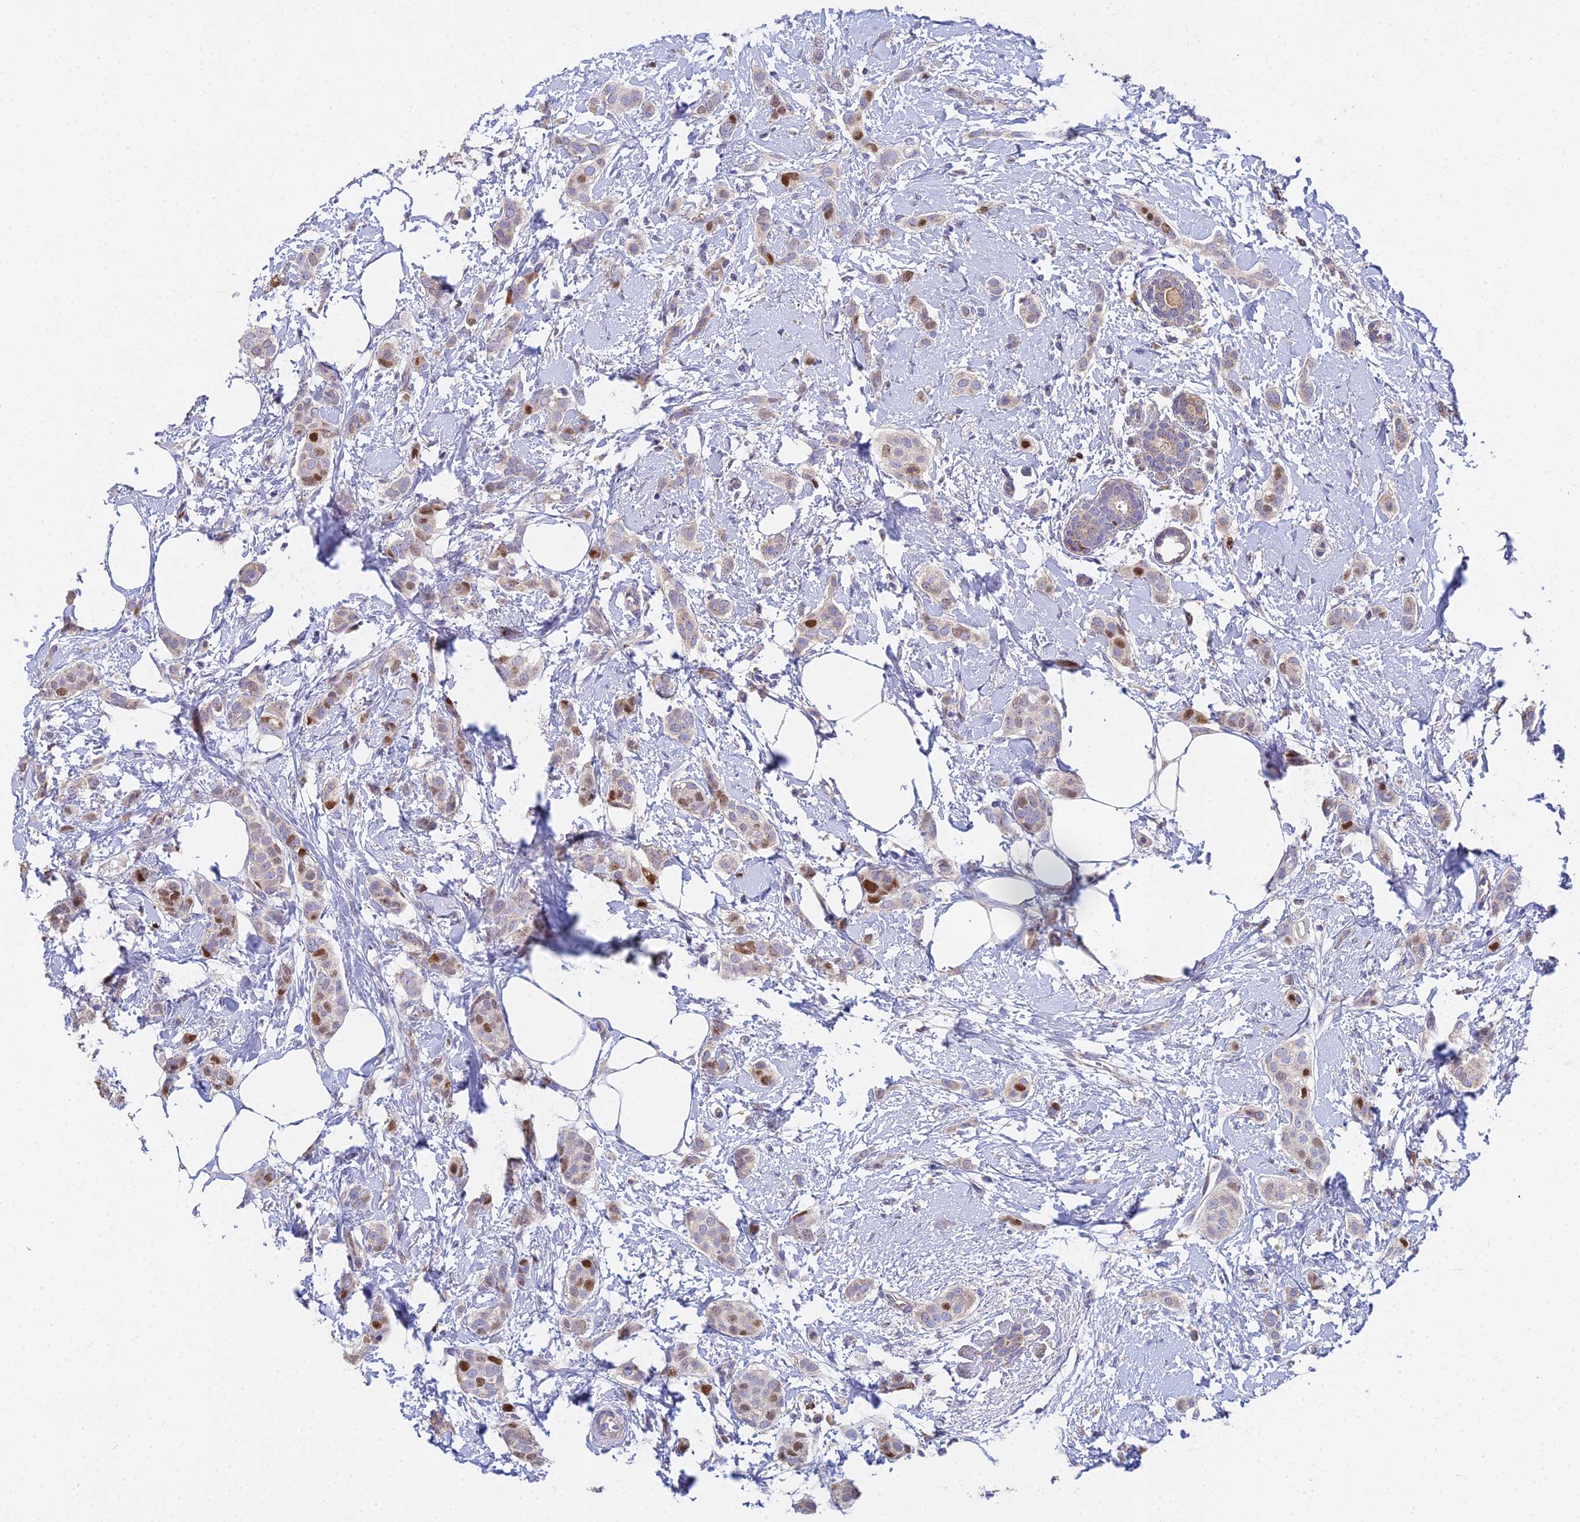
{"staining": {"intensity": "strong", "quantity": "<25%", "location": "nuclear"}, "tissue": "breast cancer", "cell_type": "Tumor cells", "image_type": "cancer", "snomed": [{"axis": "morphology", "description": "Duct carcinoma"}, {"axis": "topography", "description": "Breast"}], "caption": "Immunohistochemical staining of breast infiltrating ductal carcinoma exhibits strong nuclear protein expression in about <25% of tumor cells.", "gene": "MCM2", "patient": {"sex": "female", "age": 72}}